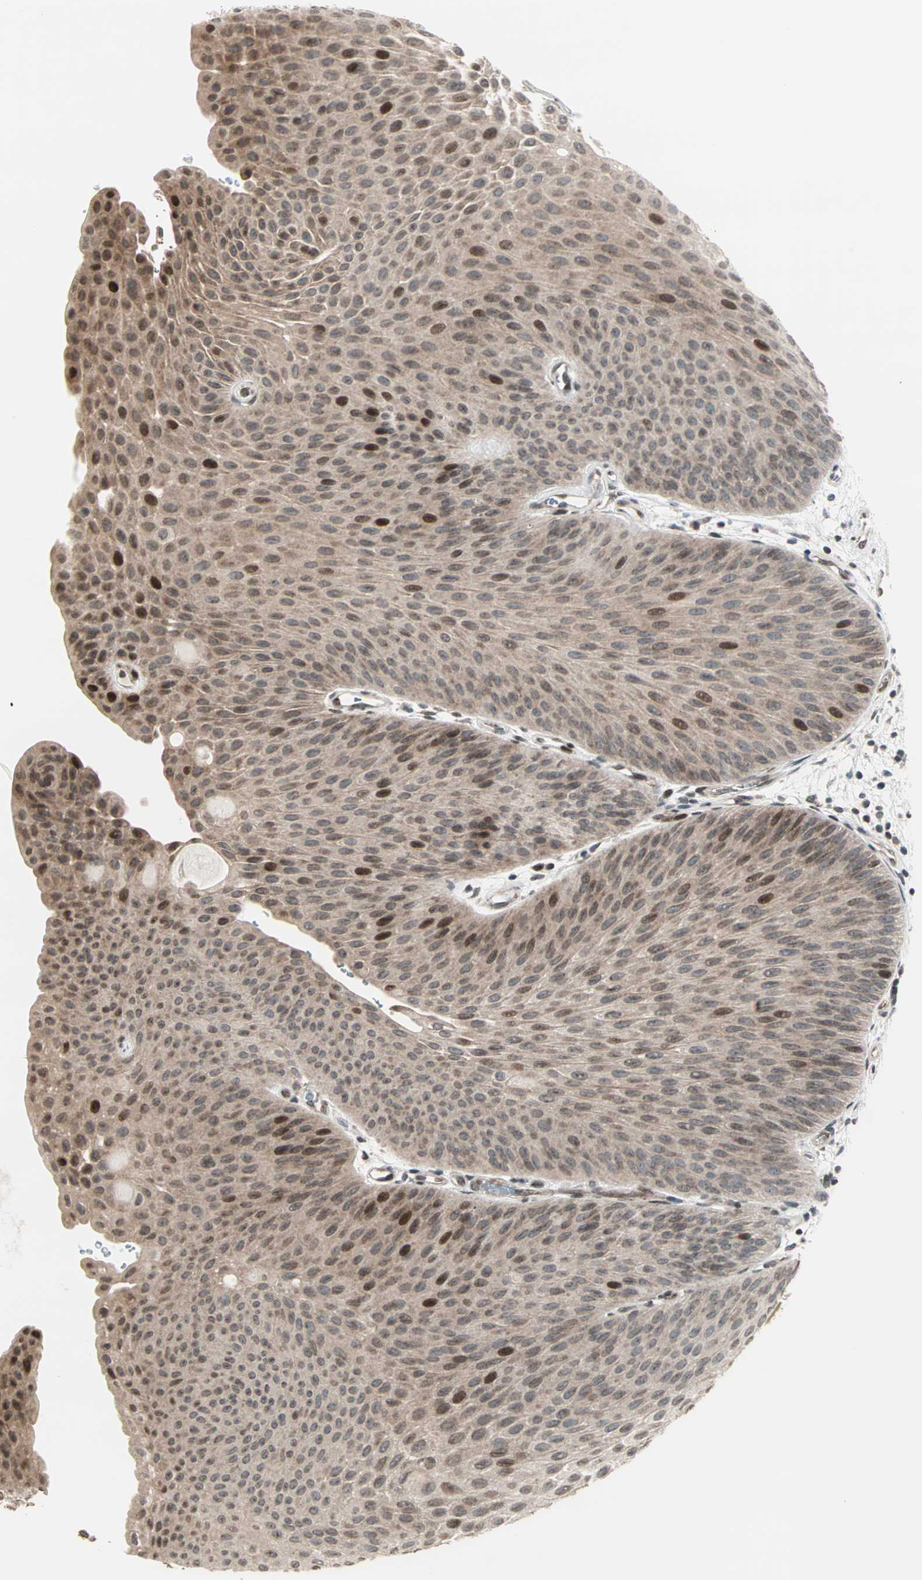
{"staining": {"intensity": "moderate", "quantity": ">75%", "location": "cytoplasmic/membranous,nuclear"}, "tissue": "urothelial cancer", "cell_type": "Tumor cells", "image_type": "cancer", "snomed": [{"axis": "morphology", "description": "Urothelial carcinoma, Low grade"}, {"axis": "topography", "description": "Urinary bladder"}], "caption": "High-magnification brightfield microscopy of urothelial cancer stained with DAB (brown) and counterstained with hematoxylin (blue). tumor cells exhibit moderate cytoplasmic/membranous and nuclear staining is identified in about>75% of cells.", "gene": "CBLC", "patient": {"sex": "female", "age": 60}}